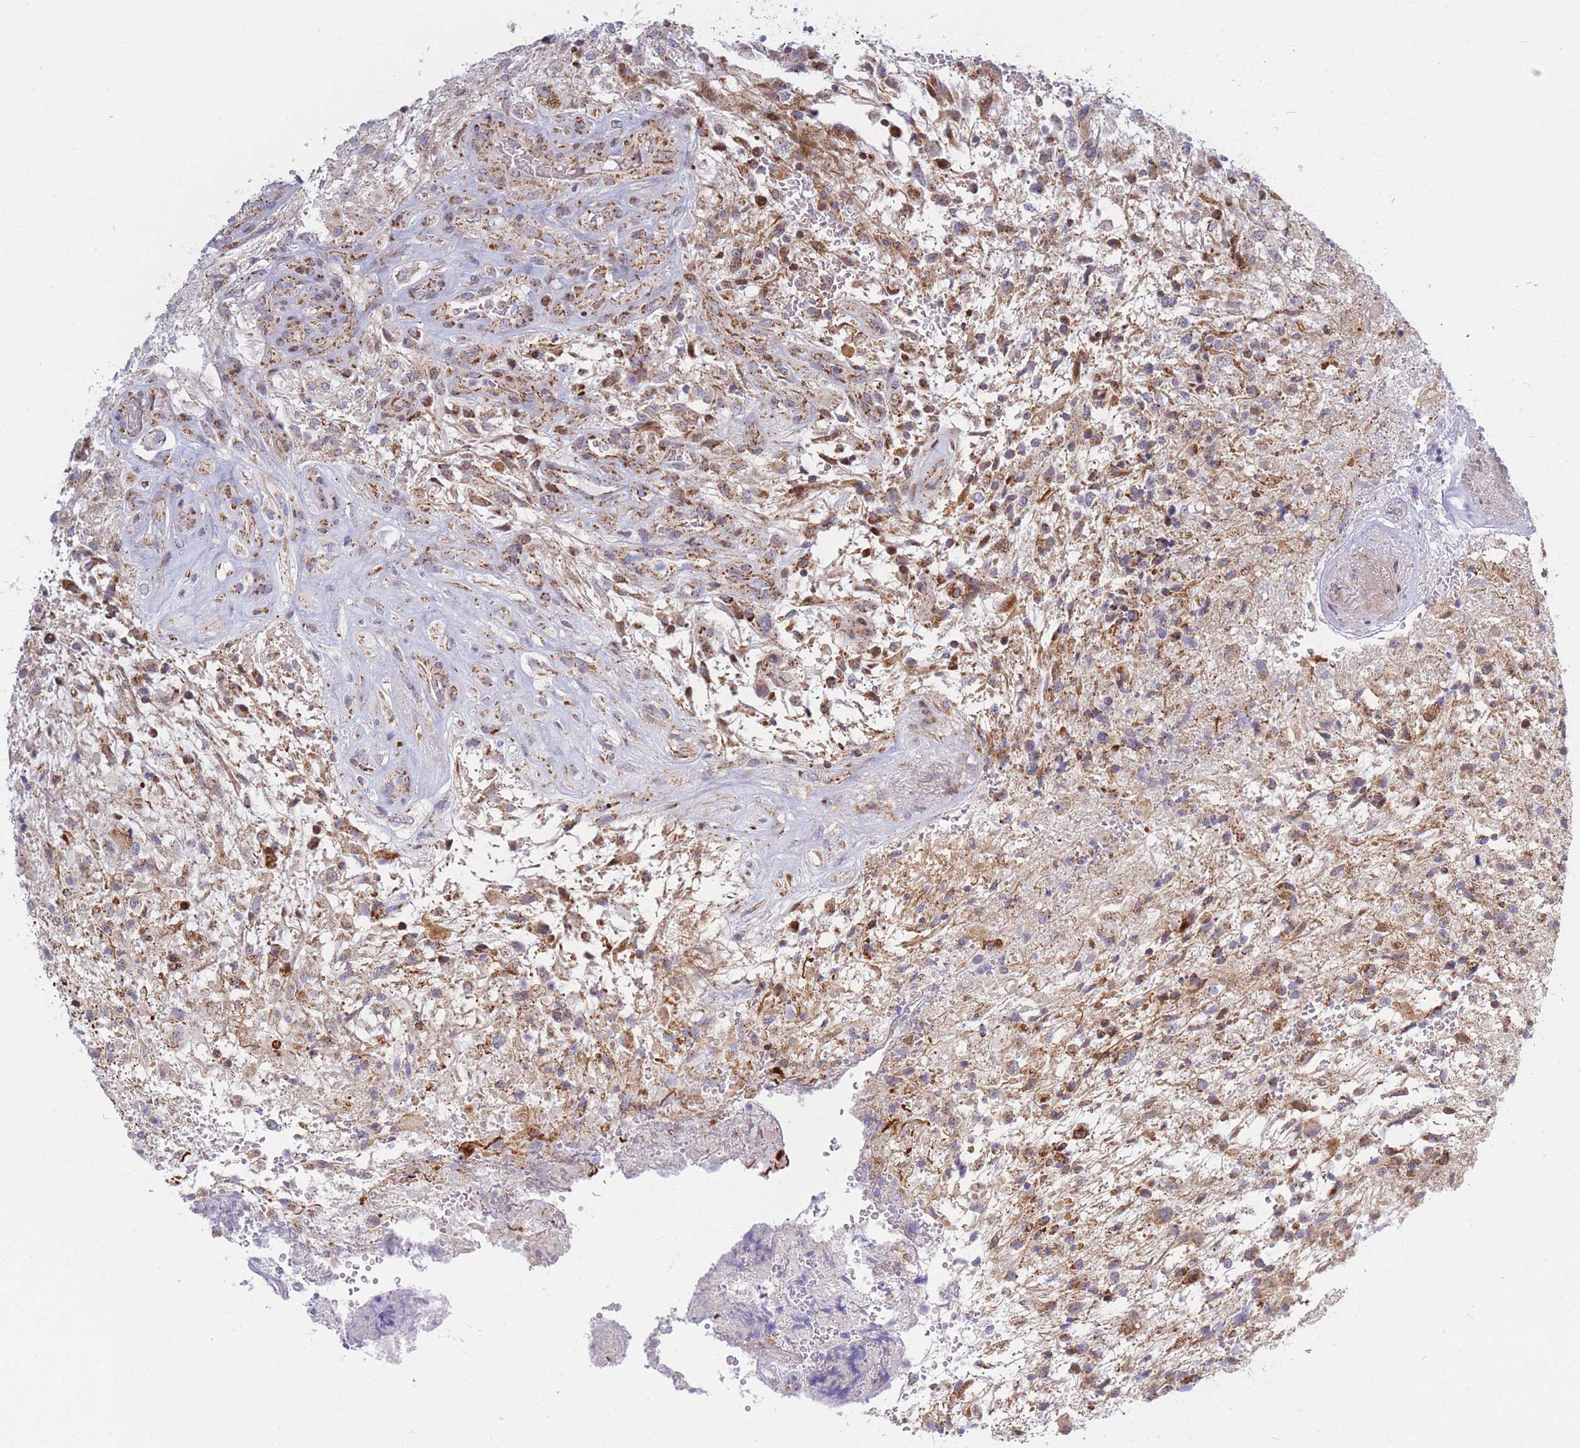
{"staining": {"intensity": "moderate", "quantity": ">75%", "location": "cytoplasmic/membranous"}, "tissue": "glioma", "cell_type": "Tumor cells", "image_type": "cancer", "snomed": [{"axis": "morphology", "description": "Glioma, malignant, High grade"}, {"axis": "topography", "description": "Brain"}], "caption": "Immunohistochemistry (IHC) micrograph of human glioma stained for a protein (brown), which exhibits medium levels of moderate cytoplasmic/membranous positivity in approximately >75% of tumor cells.", "gene": "MOB4", "patient": {"sex": "male", "age": 56}}